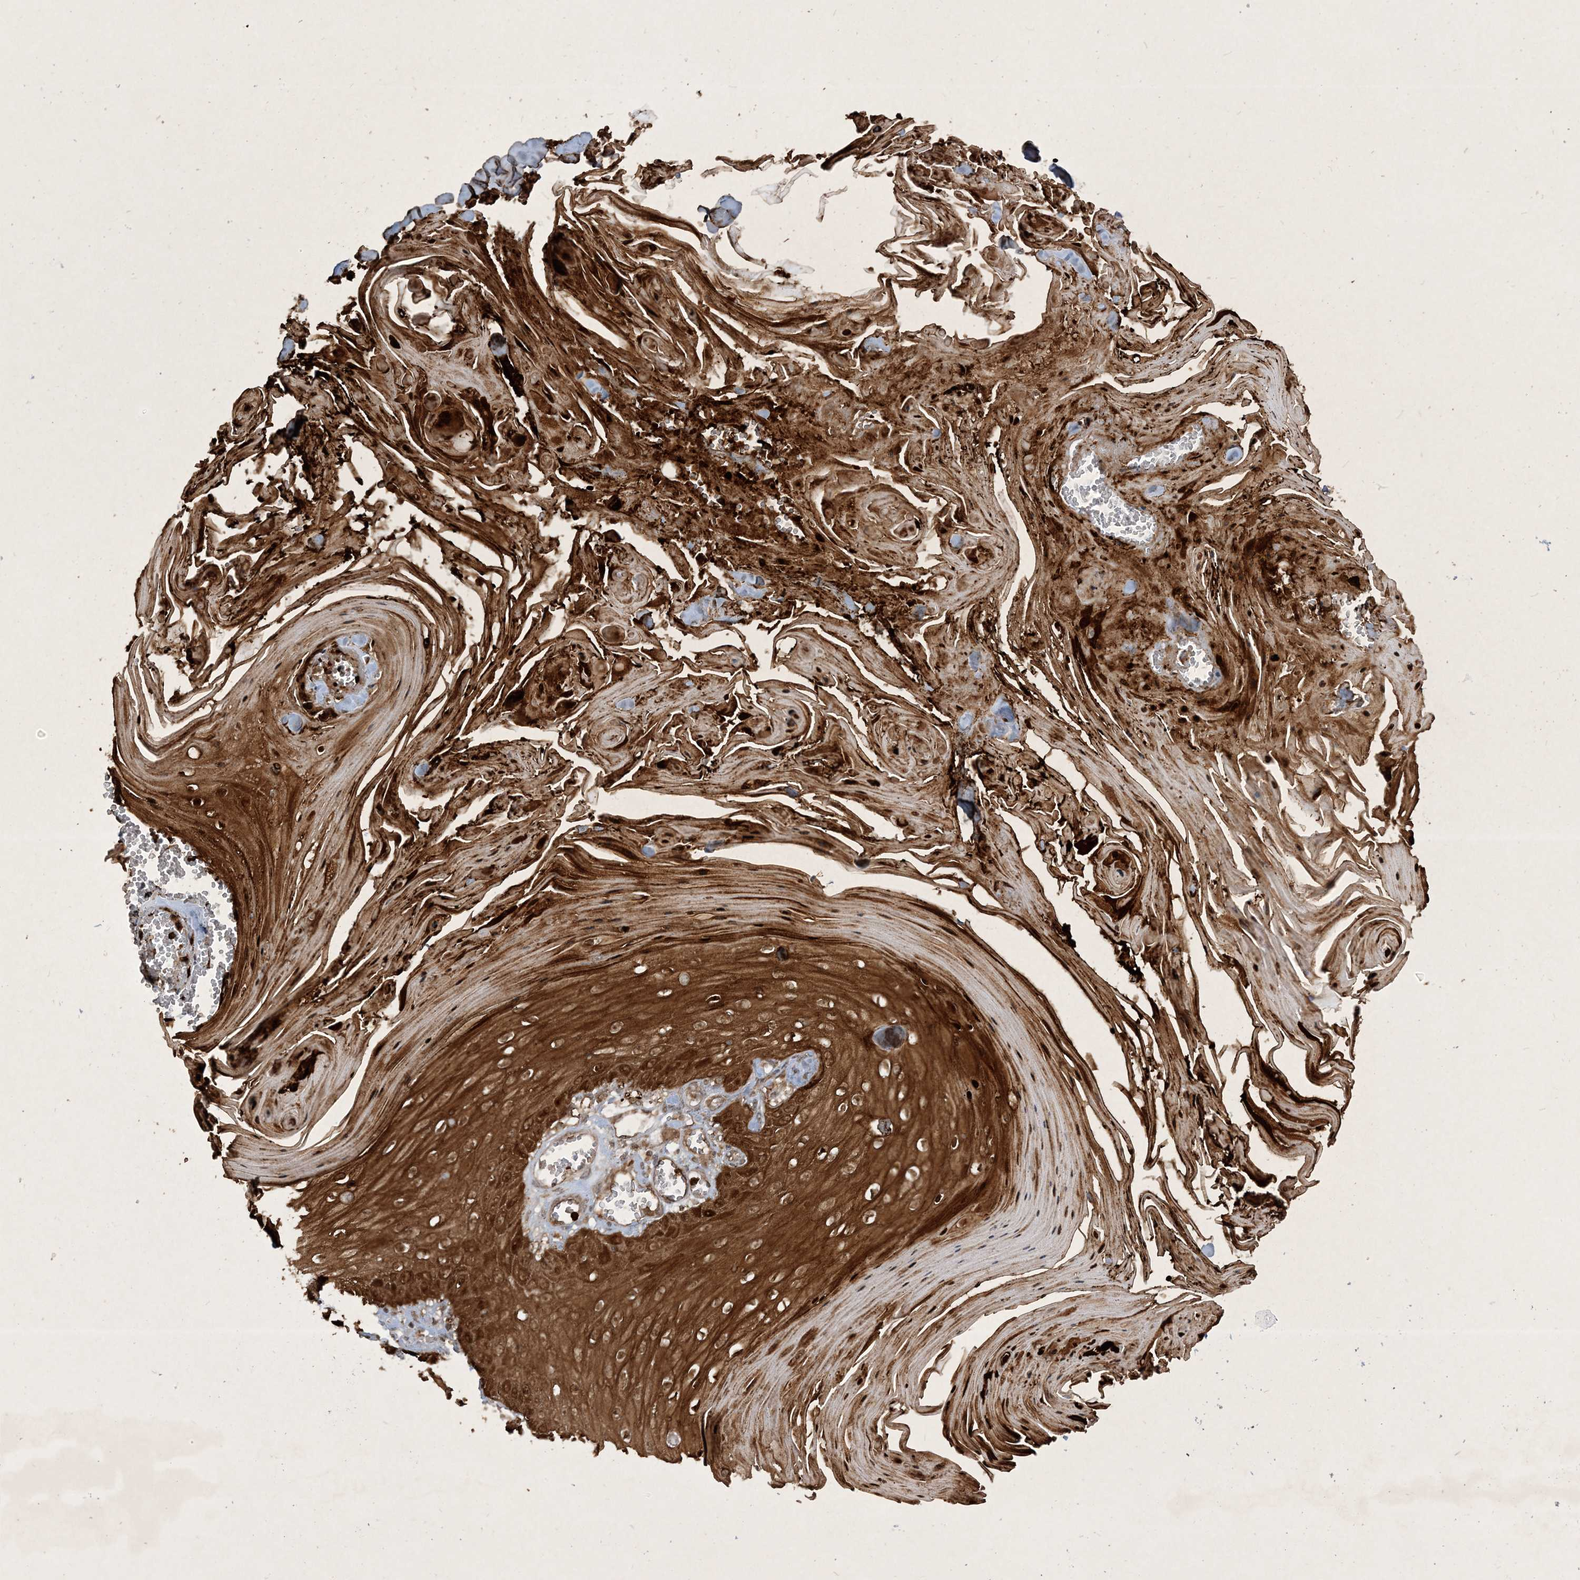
{"staining": {"intensity": "strong", "quantity": ">75%", "location": "cytoplasmic/membranous,nuclear"}, "tissue": "skin cancer", "cell_type": "Tumor cells", "image_type": "cancer", "snomed": [{"axis": "morphology", "description": "Squamous cell carcinoma, NOS"}, {"axis": "topography", "description": "Skin"}], "caption": "Immunohistochemistry (IHC) micrograph of human skin cancer (squamous cell carcinoma) stained for a protein (brown), which demonstrates high levels of strong cytoplasmic/membranous and nuclear positivity in about >75% of tumor cells.", "gene": "ZNF213", "patient": {"sex": "male", "age": 74}}